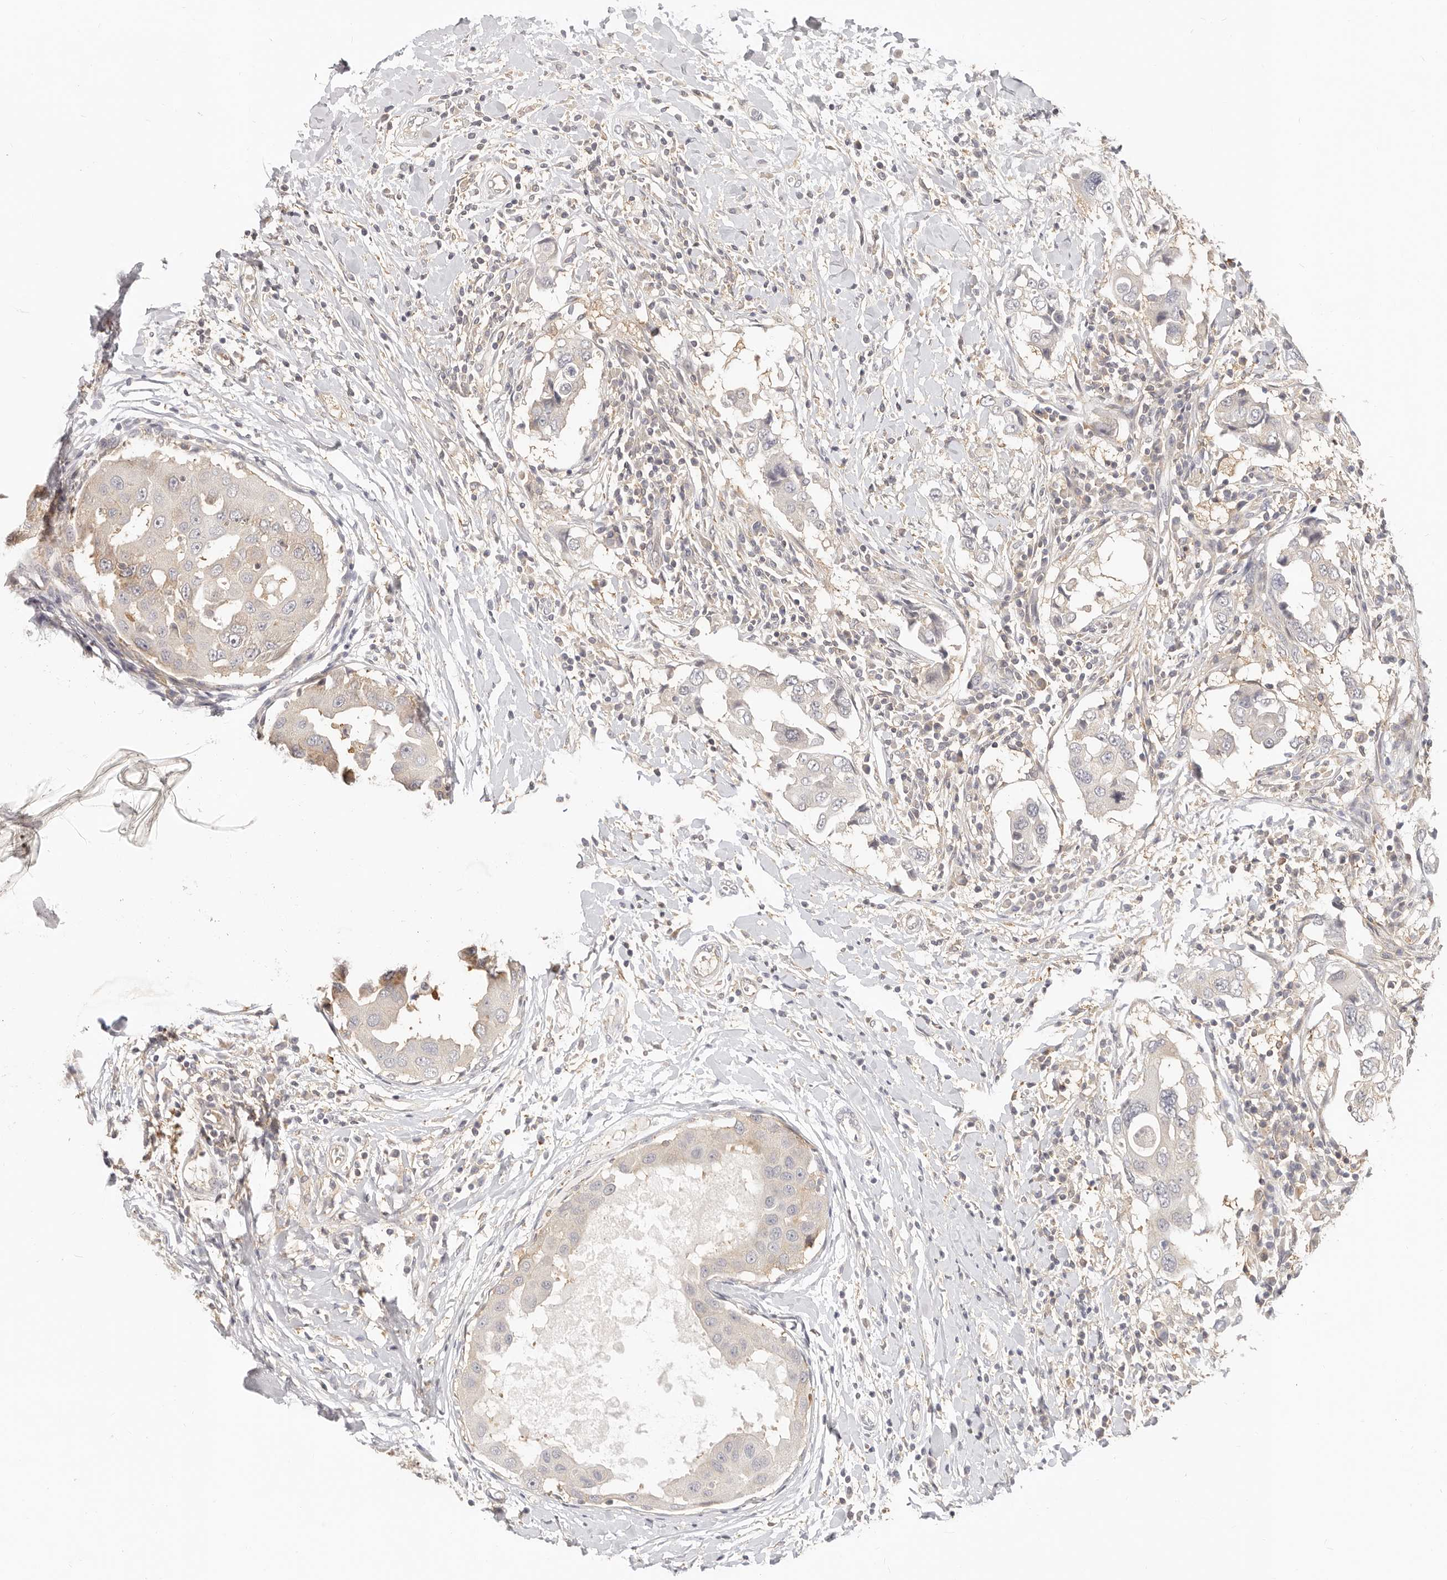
{"staining": {"intensity": "weak", "quantity": "<25%", "location": "cytoplasmic/membranous"}, "tissue": "breast cancer", "cell_type": "Tumor cells", "image_type": "cancer", "snomed": [{"axis": "morphology", "description": "Duct carcinoma"}, {"axis": "topography", "description": "Breast"}], "caption": "This is an immunohistochemistry (IHC) photomicrograph of human breast cancer (infiltrating ductal carcinoma). There is no positivity in tumor cells.", "gene": "DTNBP1", "patient": {"sex": "female", "age": 27}}